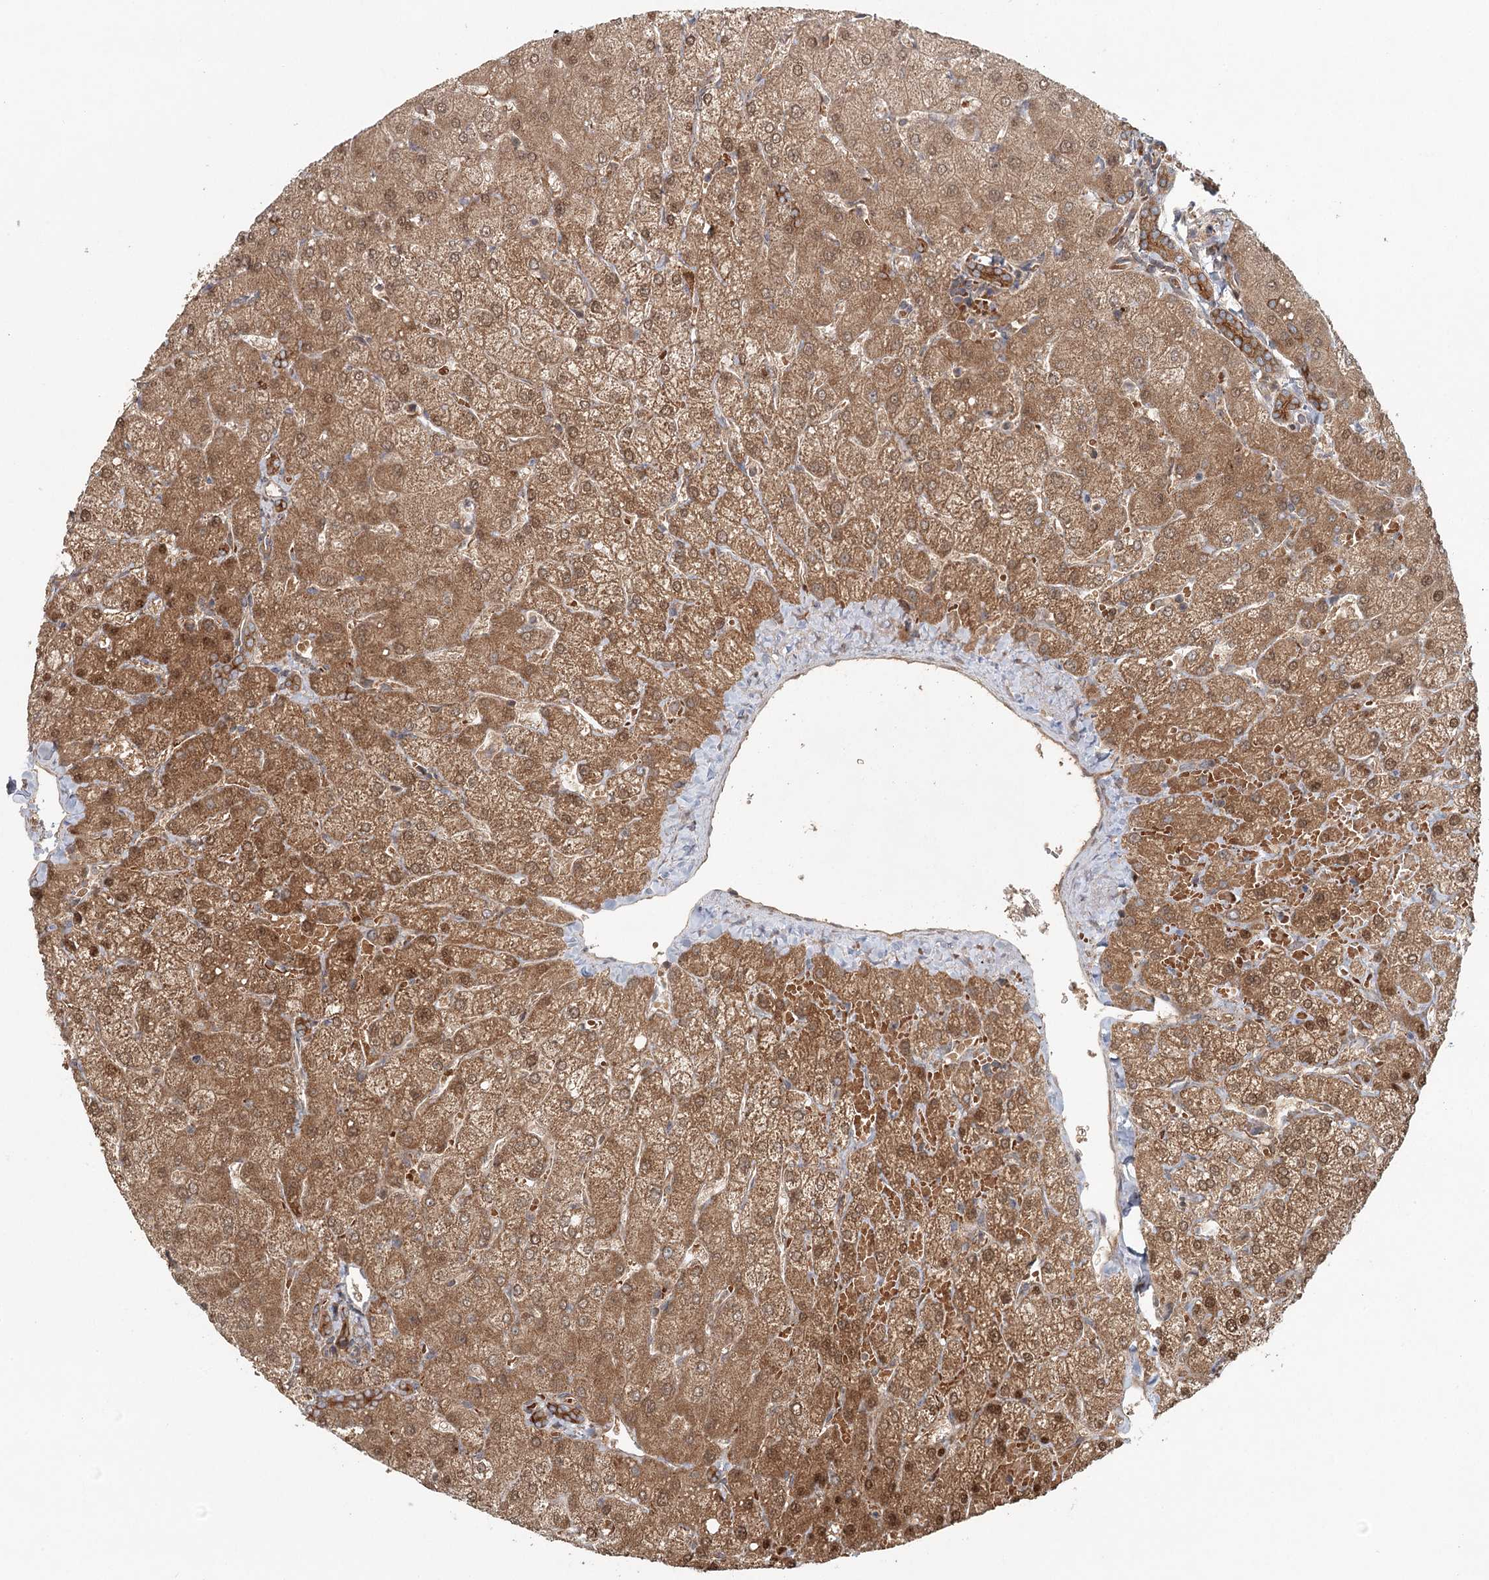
{"staining": {"intensity": "strong", "quantity": ">75%", "location": "cytoplasmic/membranous"}, "tissue": "liver", "cell_type": "Cholangiocytes", "image_type": "normal", "snomed": [{"axis": "morphology", "description": "Normal tissue, NOS"}, {"axis": "topography", "description": "Liver"}], "caption": "Benign liver was stained to show a protein in brown. There is high levels of strong cytoplasmic/membranous positivity in approximately >75% of cholangiocytes. (DAB (3,3'-diaminobenzidine) = brown stain, brightfield microscopy at high magnification).", "gene": "ENSG00000273217", "patient": {"sex": "female", "age": 54}}